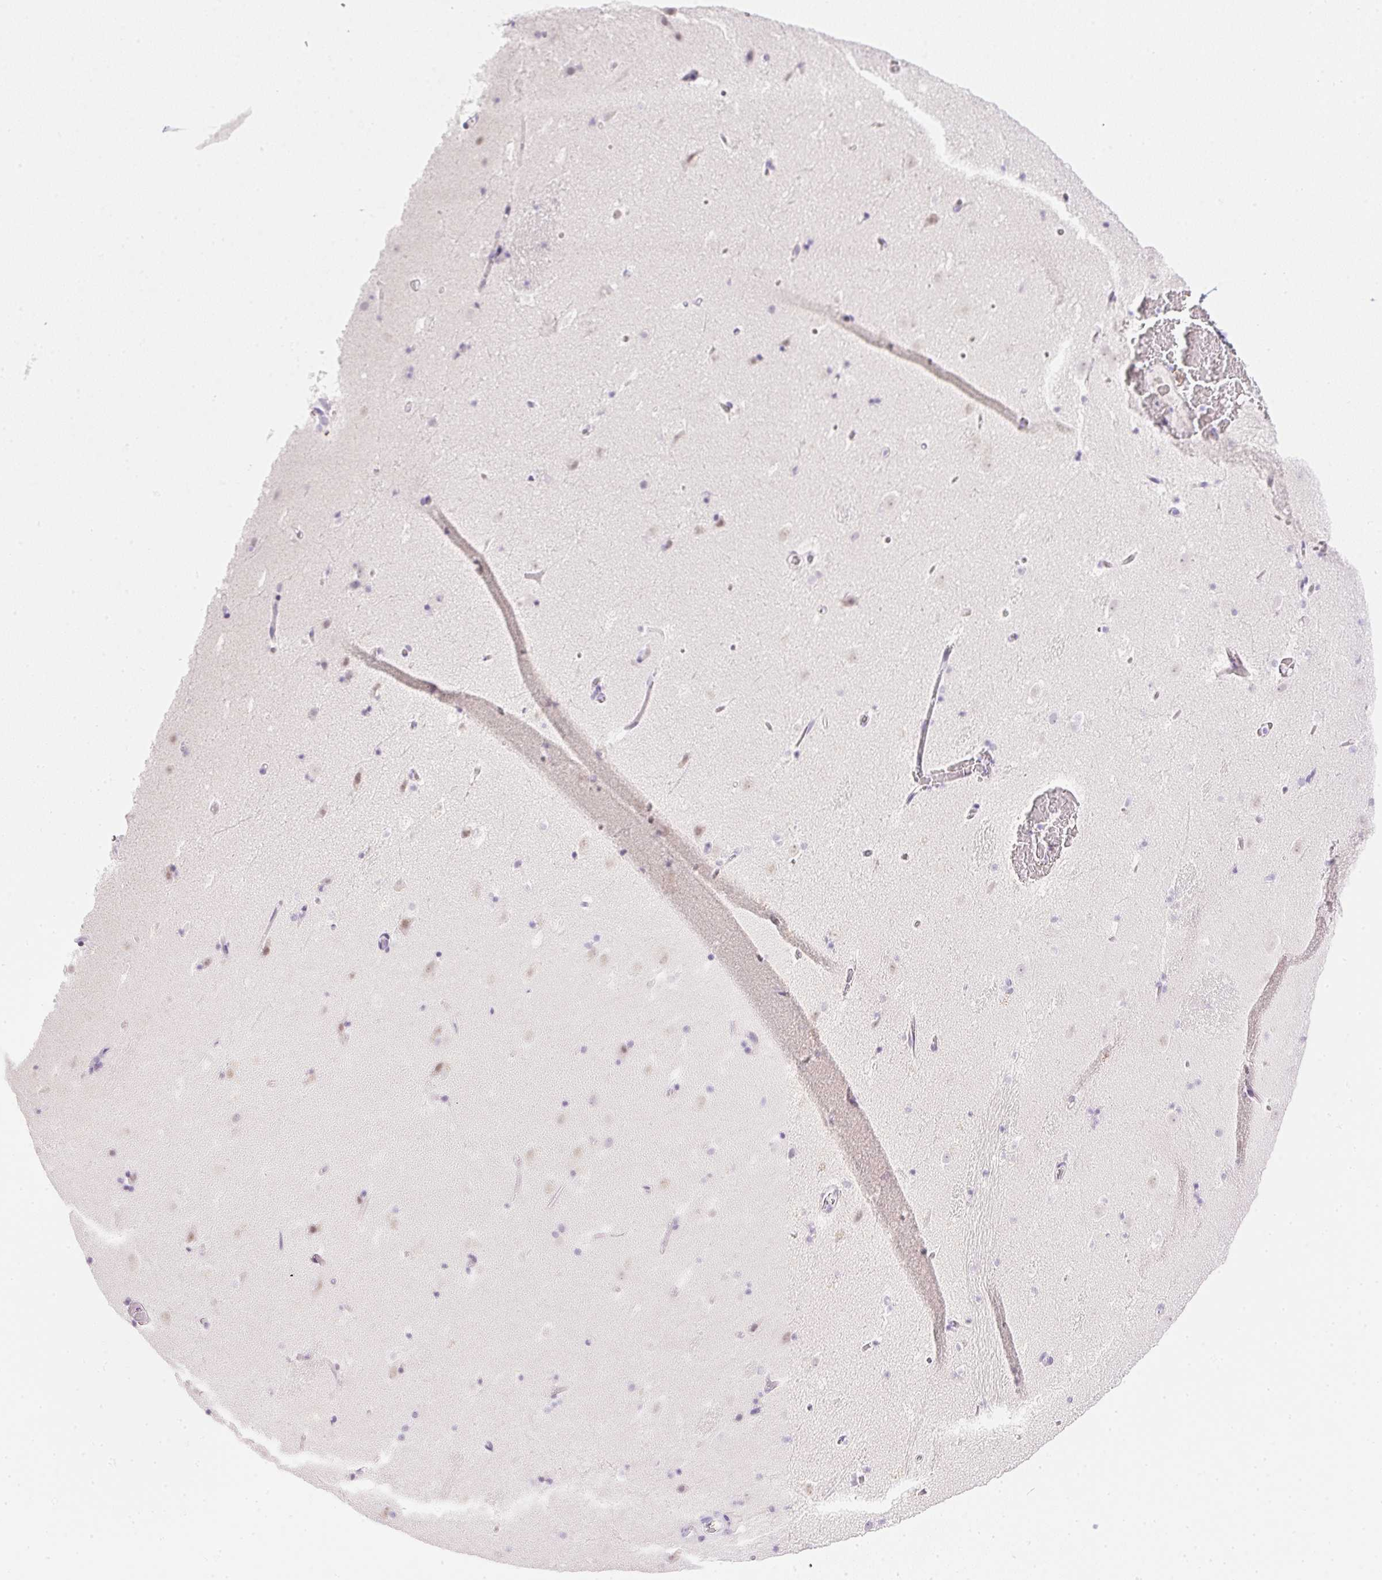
{"staining": {"intensity": "negative", "quantity": "none", "location": "none"}, "tissue": "caudate", "cell_type": "Glial cells", "image_type": "normal", "snomed": [{"axis": "morphology", "description": "Normal tissue, NOS"}, {"axis": "topography", "description": "Lateral ventricle wall"}], "caption": "This is an immunohistochemistry (IHC) histopathology image of benign human caudate. There is no staining in glial cells.", "gene": "CPB1", "patient": {"sex": "male", "age": 37}}